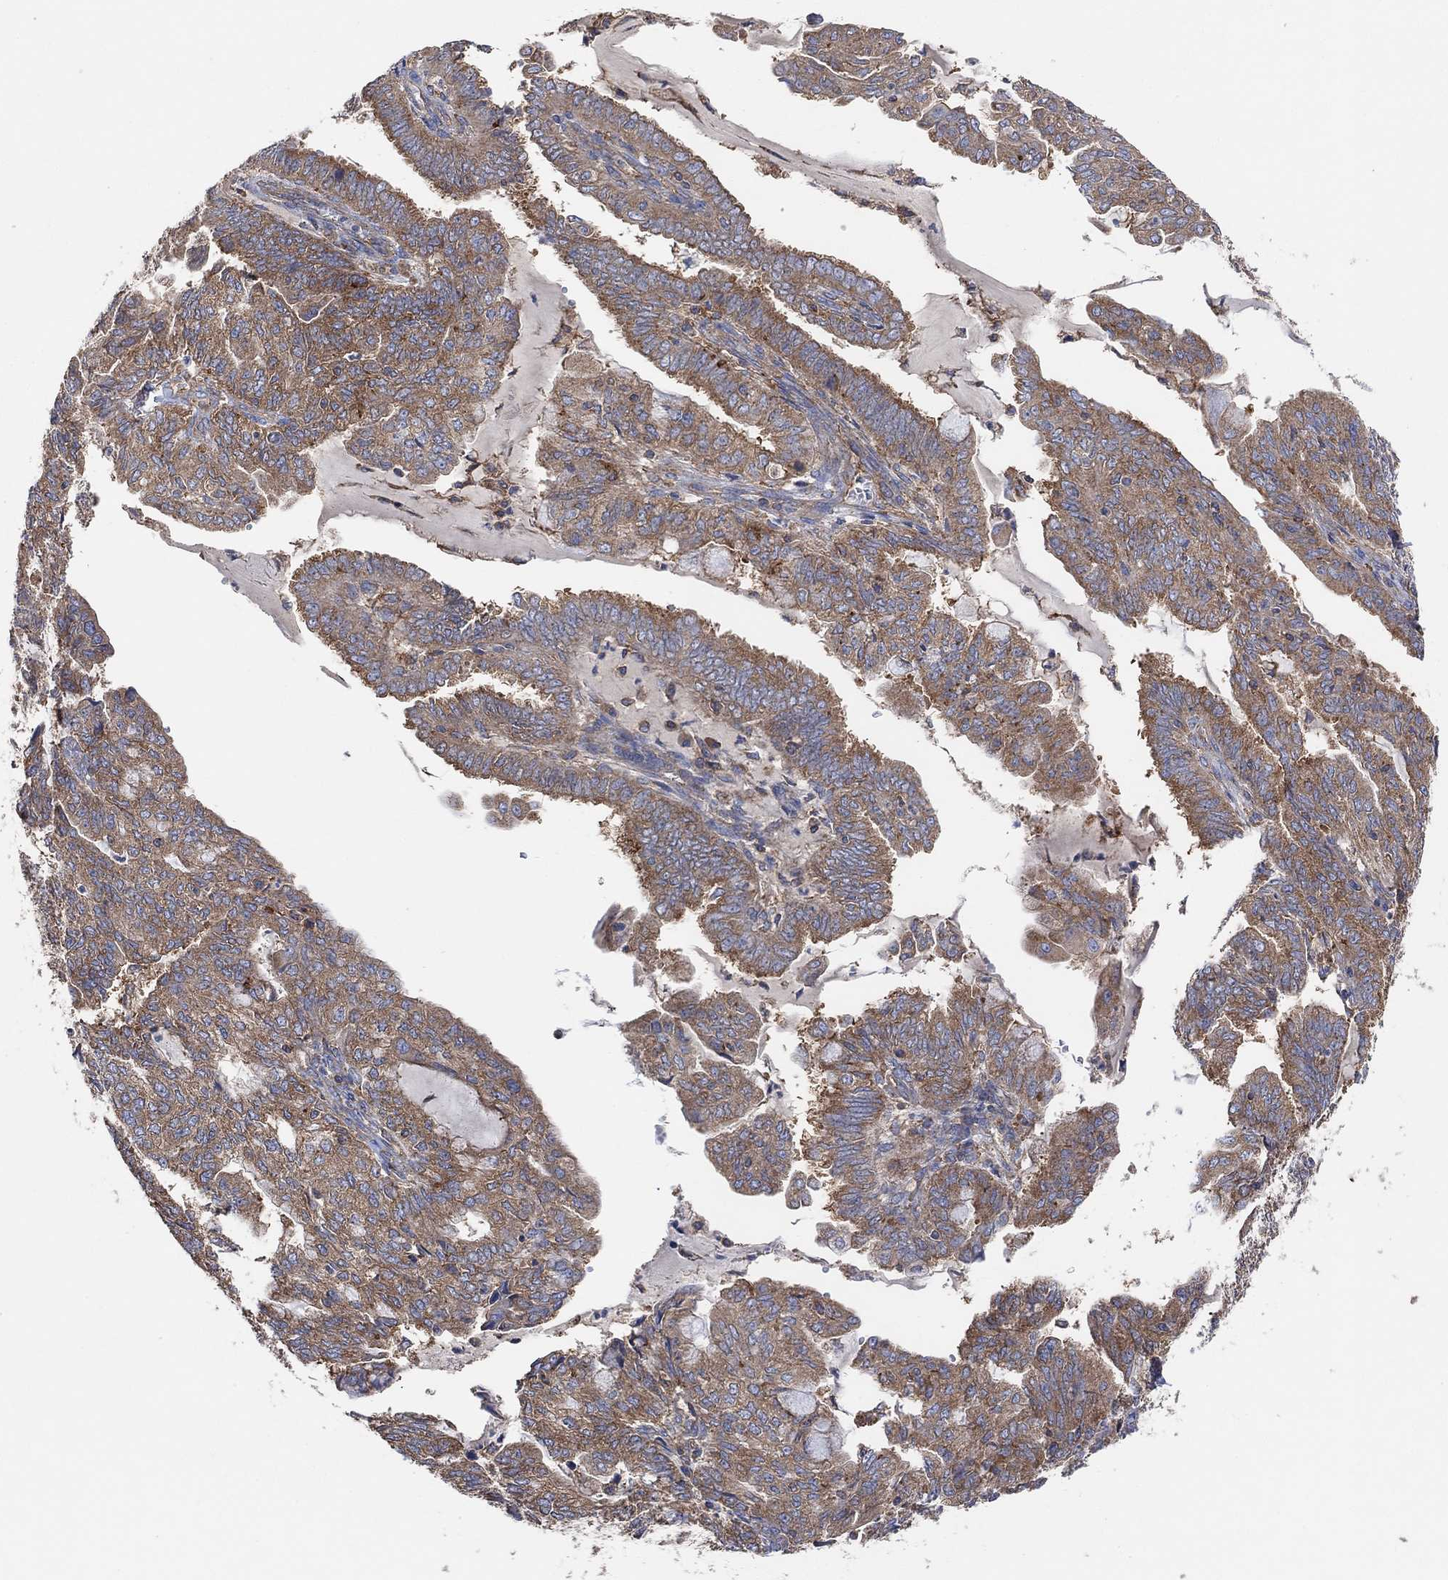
{"staining": {"intensity": "moderate", "quantity": "25%-75%", "location": "cytoplasmic/membranous"}, "tissue": "endometrial cancer", "cell_type": "Tumor cells", "image_type": "cancer", "snomed": [{"axis": "morphology", "description": "Adenocarcinoma, NOS"}, {"axis": "topography", "description": "Endometrium"}], "caption": "Immunohistochemistry histopathology image of human endometrial cancer (adenocarcinoma) stained for a protein (brown), which exhibits medium levels of moderate cytoplasmic/membranous positivity in approximately 25%-75% of tumor cells.", "gene": "BLOC1S3", "patient": {"sex": "female", "age": 82}}